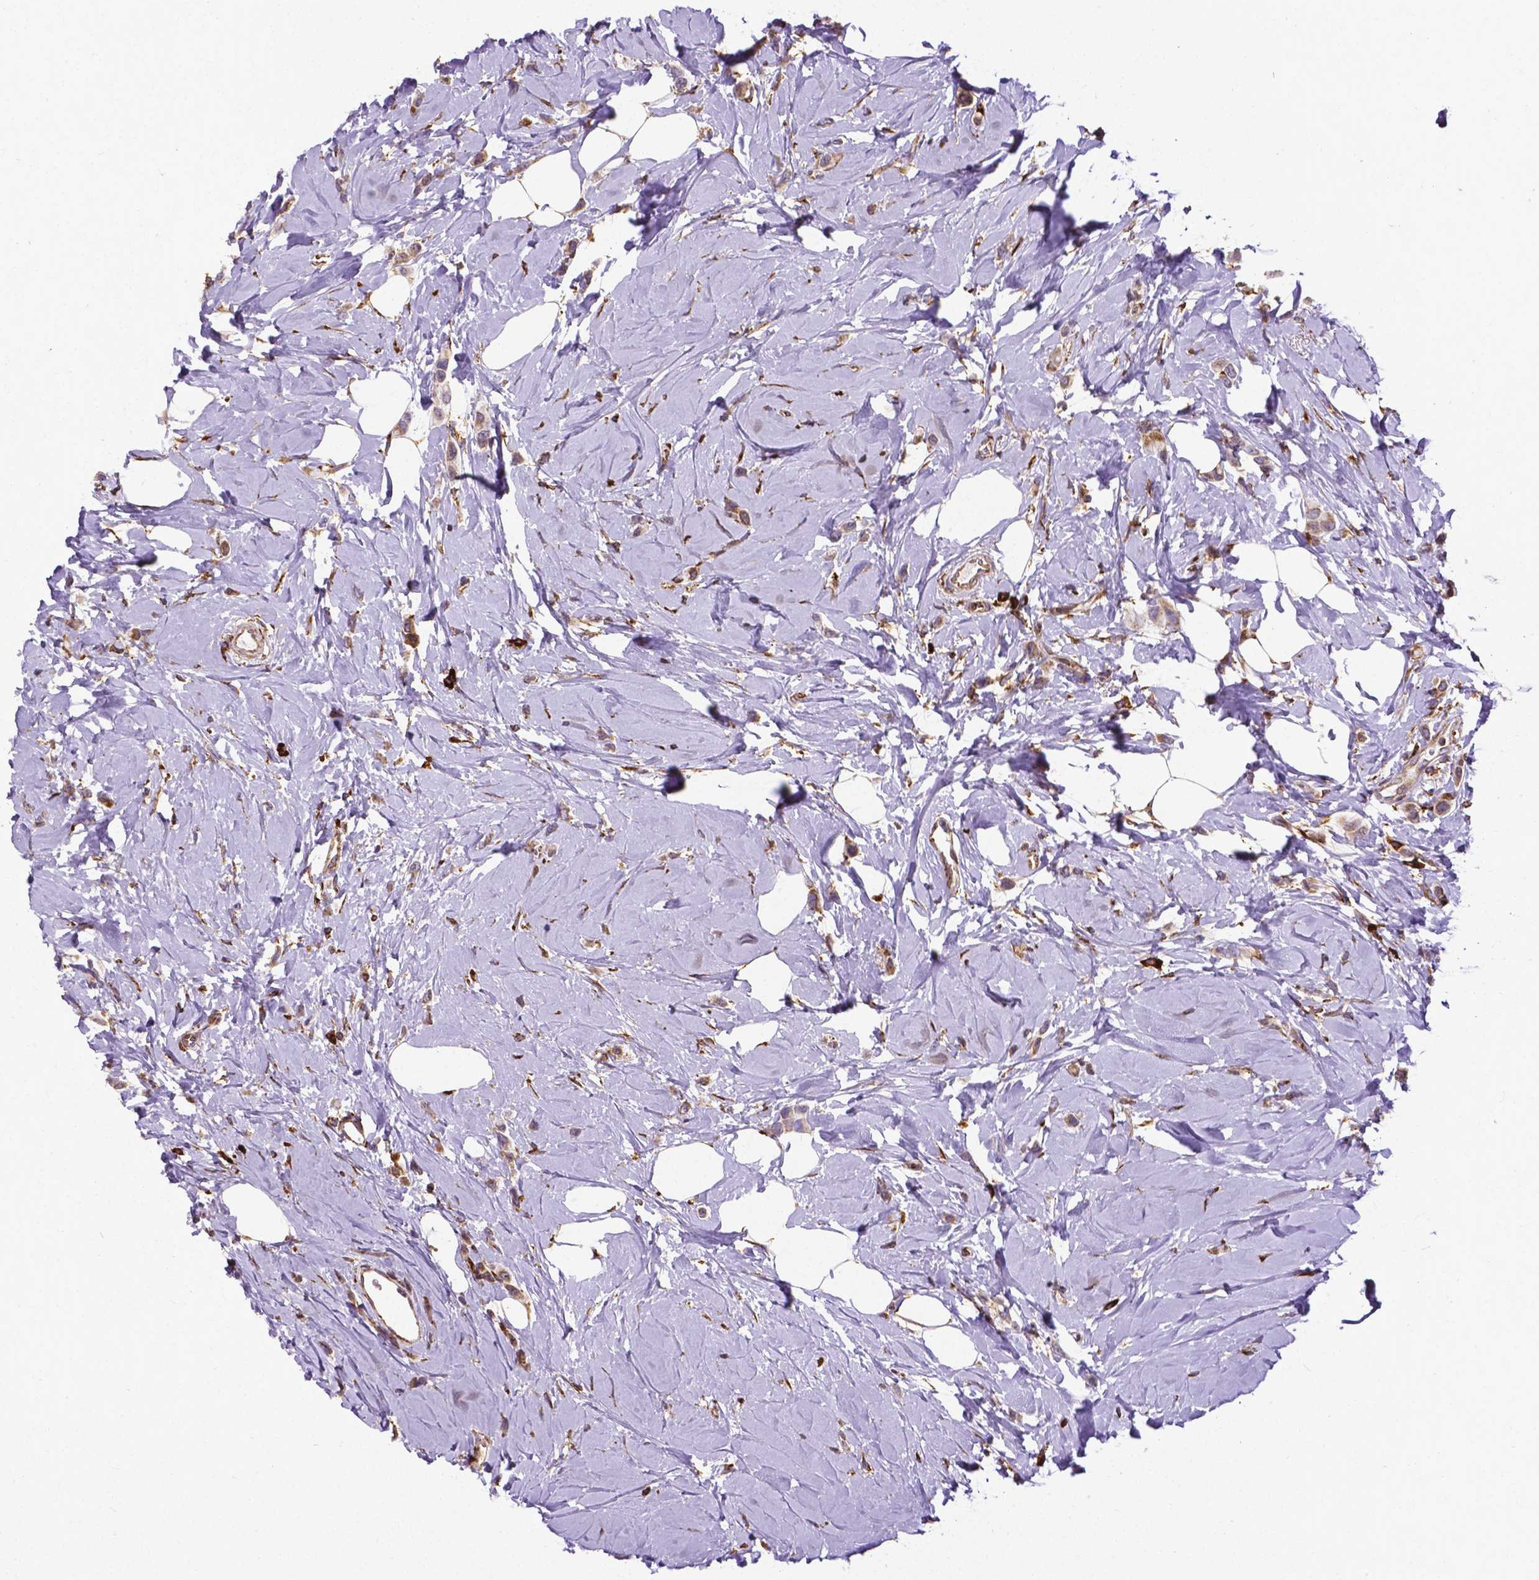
{"staining": {"intensity": "moderate", "quantity": ">75%", "location": "cytoplasmic/membranous"}, "tissue": "breast cancer", "cell_type": "Tumor cells", "image_type": "cancer", "snomed": [{"axis": "morphology", "description": "Lobular carcinoma"}, {"axis": "topography", "description": "Breast"}], "caption": "Protein staining of breast cancer tissue exhibits moderate cytoplasmic/membranous expression in about >75% of tumor cells.", "gene": "MTDH", "patient": {"sex": "female", "age": 66}}